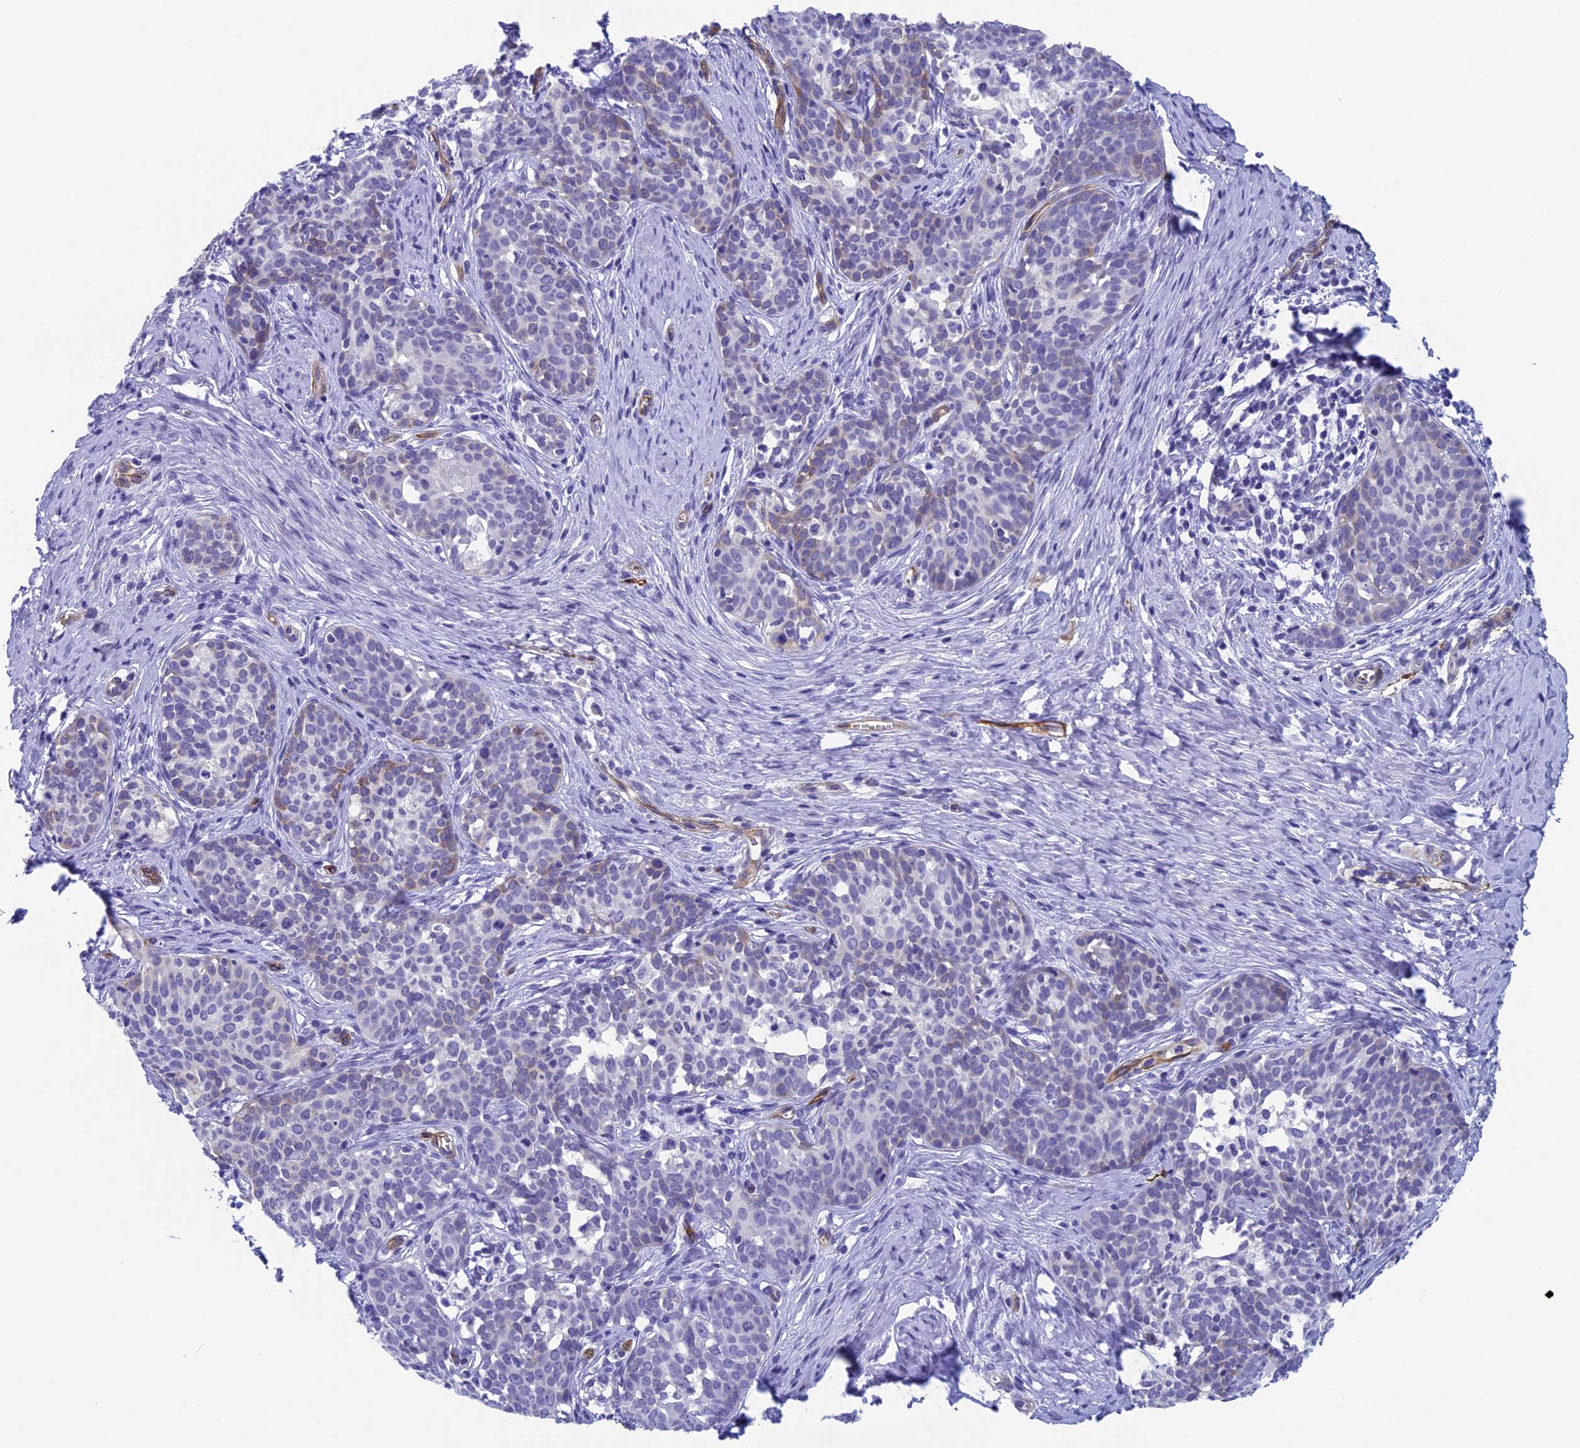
{"staining": {"intensity": "negative", "quantity": "none", "location": "none"}, "tissue": "cervical cancer", "cell_type": "Tumor cells", "image_type": "cancer", "snomed": [{"axis": "morphology", "description": "Squamous cell carcinoma, NOS"}, {"axis": "topography", "description": "Cervix"}], "caption": "Cervical cancer stained for a protein using IHC demonstrates no staining tumor cells.", "gene": "INSYN1", "patient": {"sex": "female", "age": 52}}